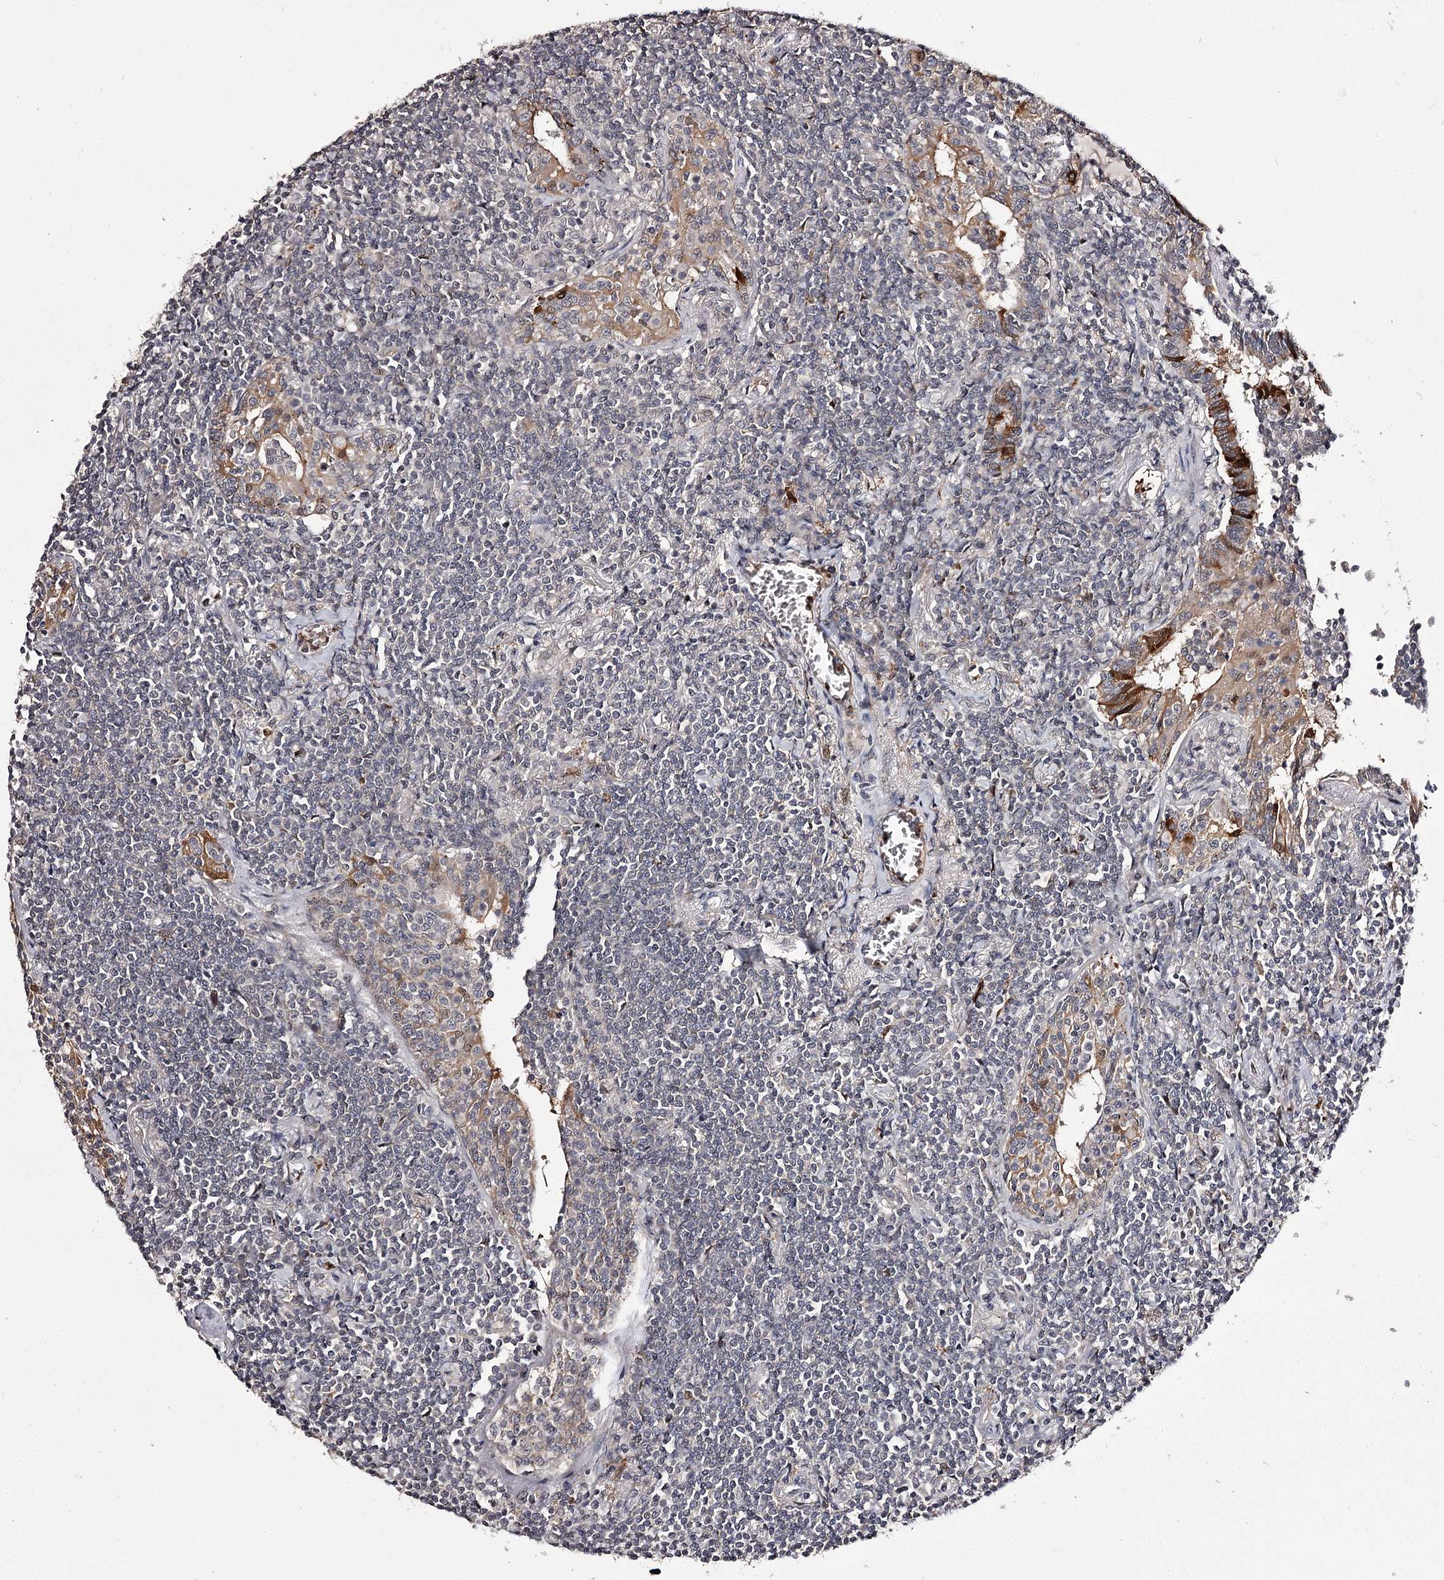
{"staining": {"intensity": "negative", "quantity": "none", "location": "none"}, "tissue": "lymphoma", "cell_type": "Tumor cells", "image_type": "cancer", "snomed": [{"axis": "morphology", "description": "Malignant lymphoma, non-Hodgkin's type, Low grade"}, {"axis": "topography", "description": "Lung"}], "caption": "Tumor cells show no significant protein expression in lymphoma.", "gene": "SLC32A1", "patient": {"sex": "female", "age": 71}}